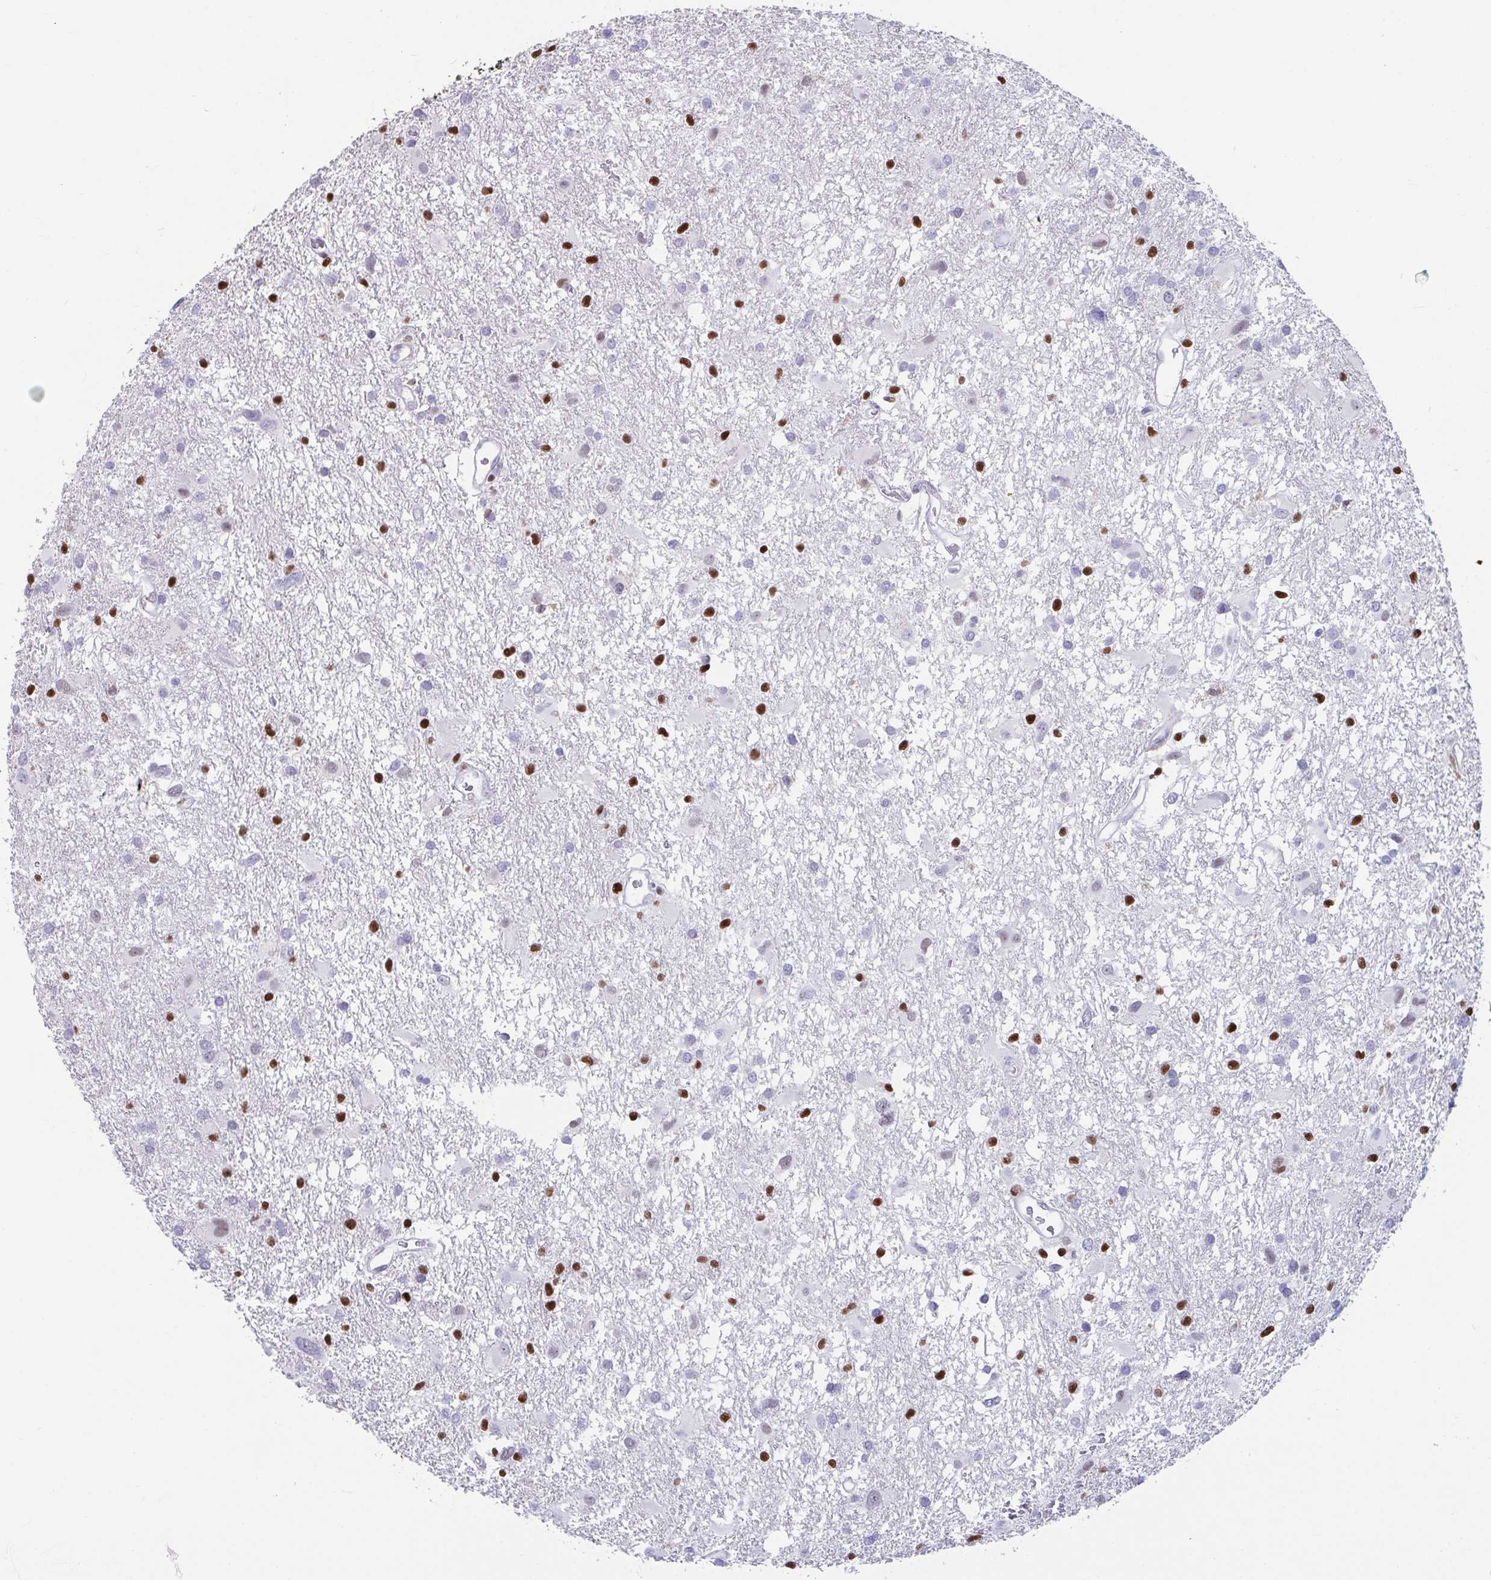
{"staining": {"intensity": "negative", "quantity": "none", "location": "none"}, "tissue": "glioma", "cell_type": "Tumor cells", "image_type": "cancer", "snomed": [{"axis": "morphology", "description": "Glioma, malignant, High grade"}, {"axis": "topography", "description": "Brain"}], "caption": "Immunohistochemical staining of human malignant glioma (high-grade) exhibits no significant positivity in tumor cells.", "gene": "ZNF586", "patient": {"sex": "male", "age": 53}}